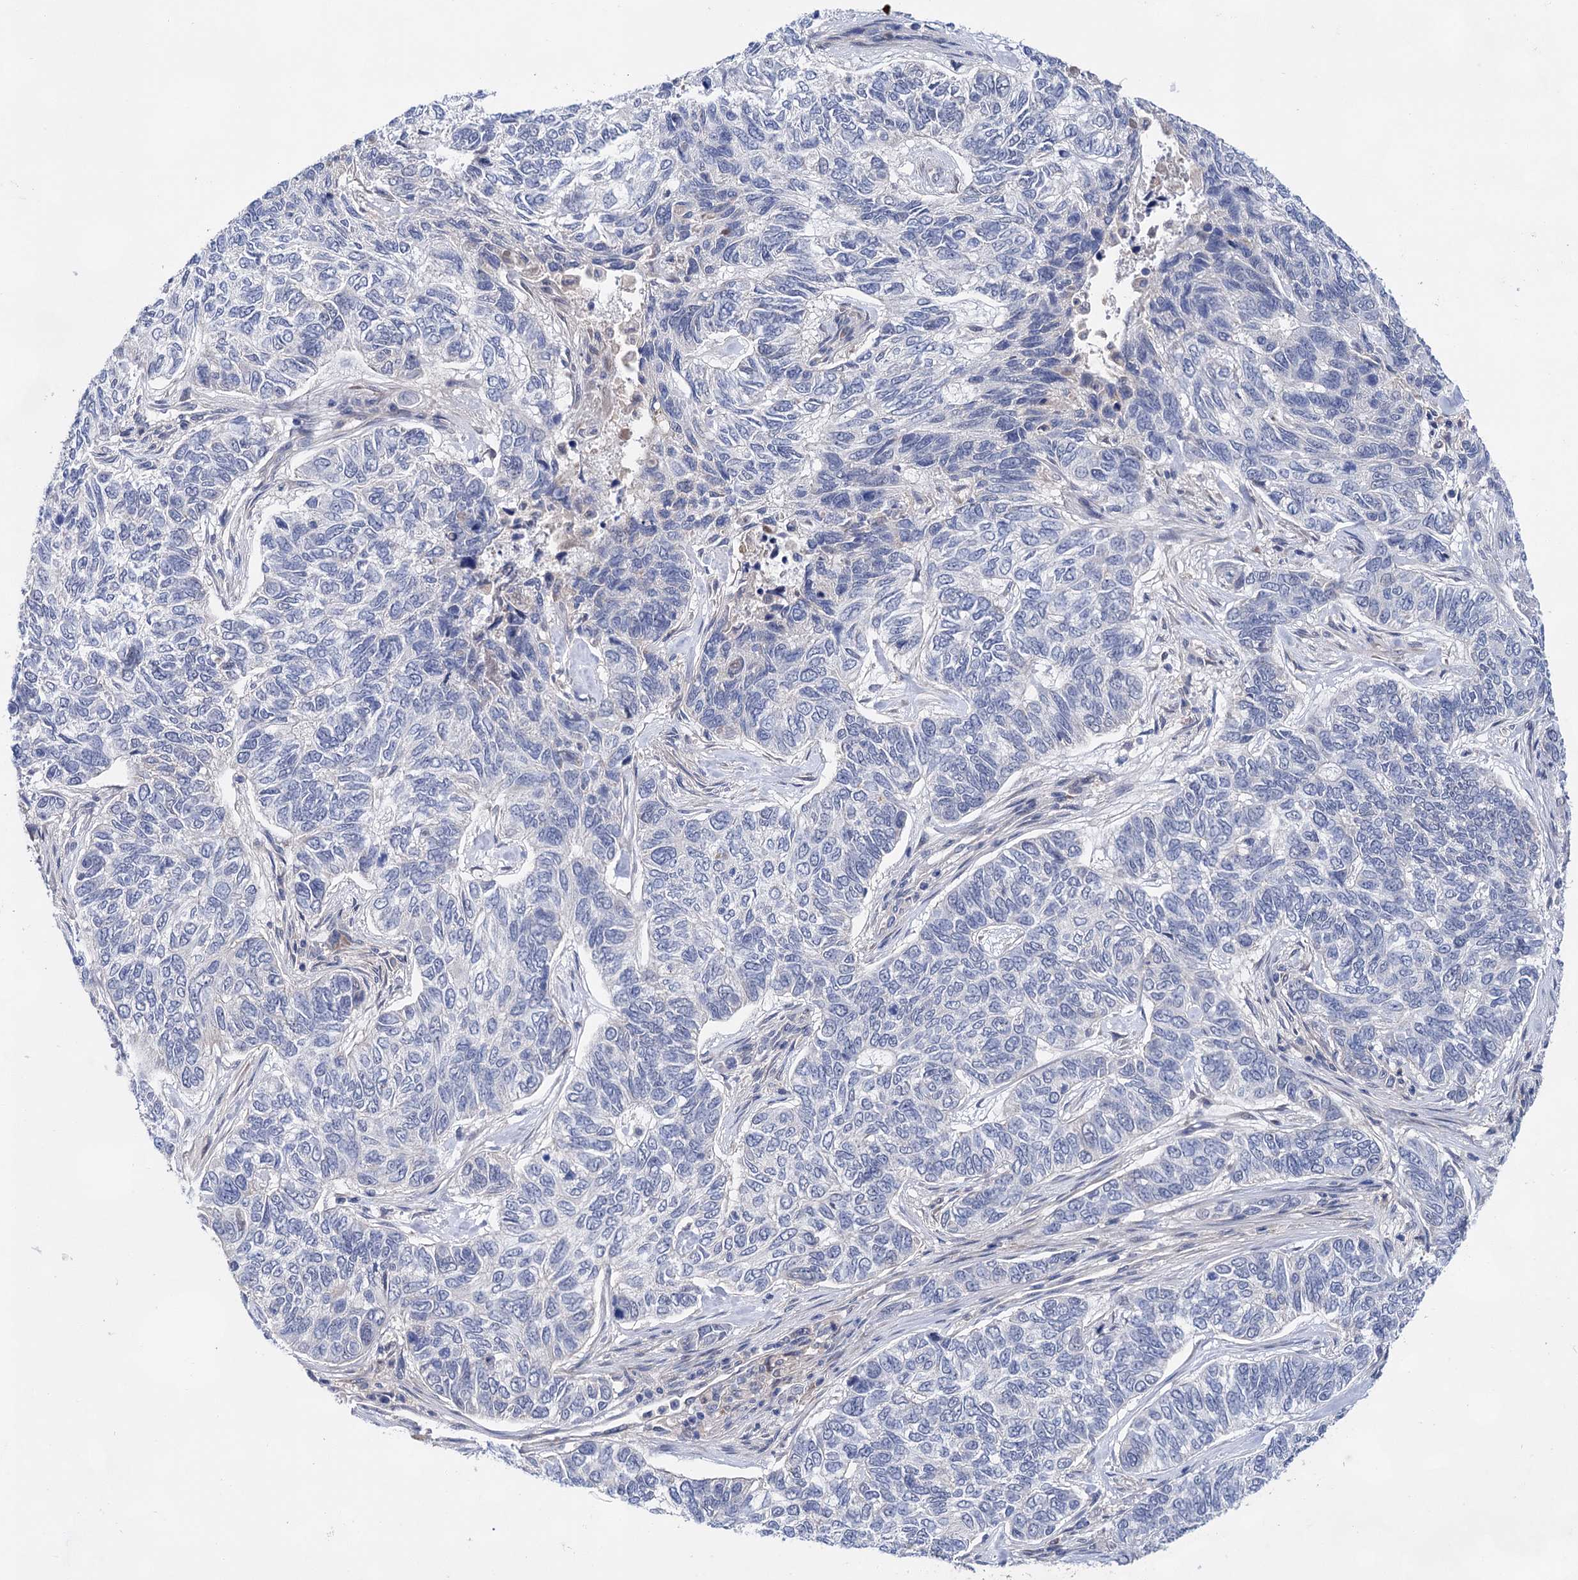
{"staining": {"intensity": "negative", "quantity": "none", "location": "none"}, "tissue": "skin cancer", "cell_type": "Tumor cells", "image_type": "cancer", "snomed": [{"axis": "morphology", "description": "Basal cell carcinoma"}, {"axis": "topography", "description": "Skin"}], "caption": "Immunohistochemistry (IHC) micrograph of neoplastic tissue: human skin cancer (basal cell carcinoma) stained with DAB exhibits no significant protein positivity in tumor cells.", "gene": "MORN3", "patient": {"sex": "female", "age": 65}}